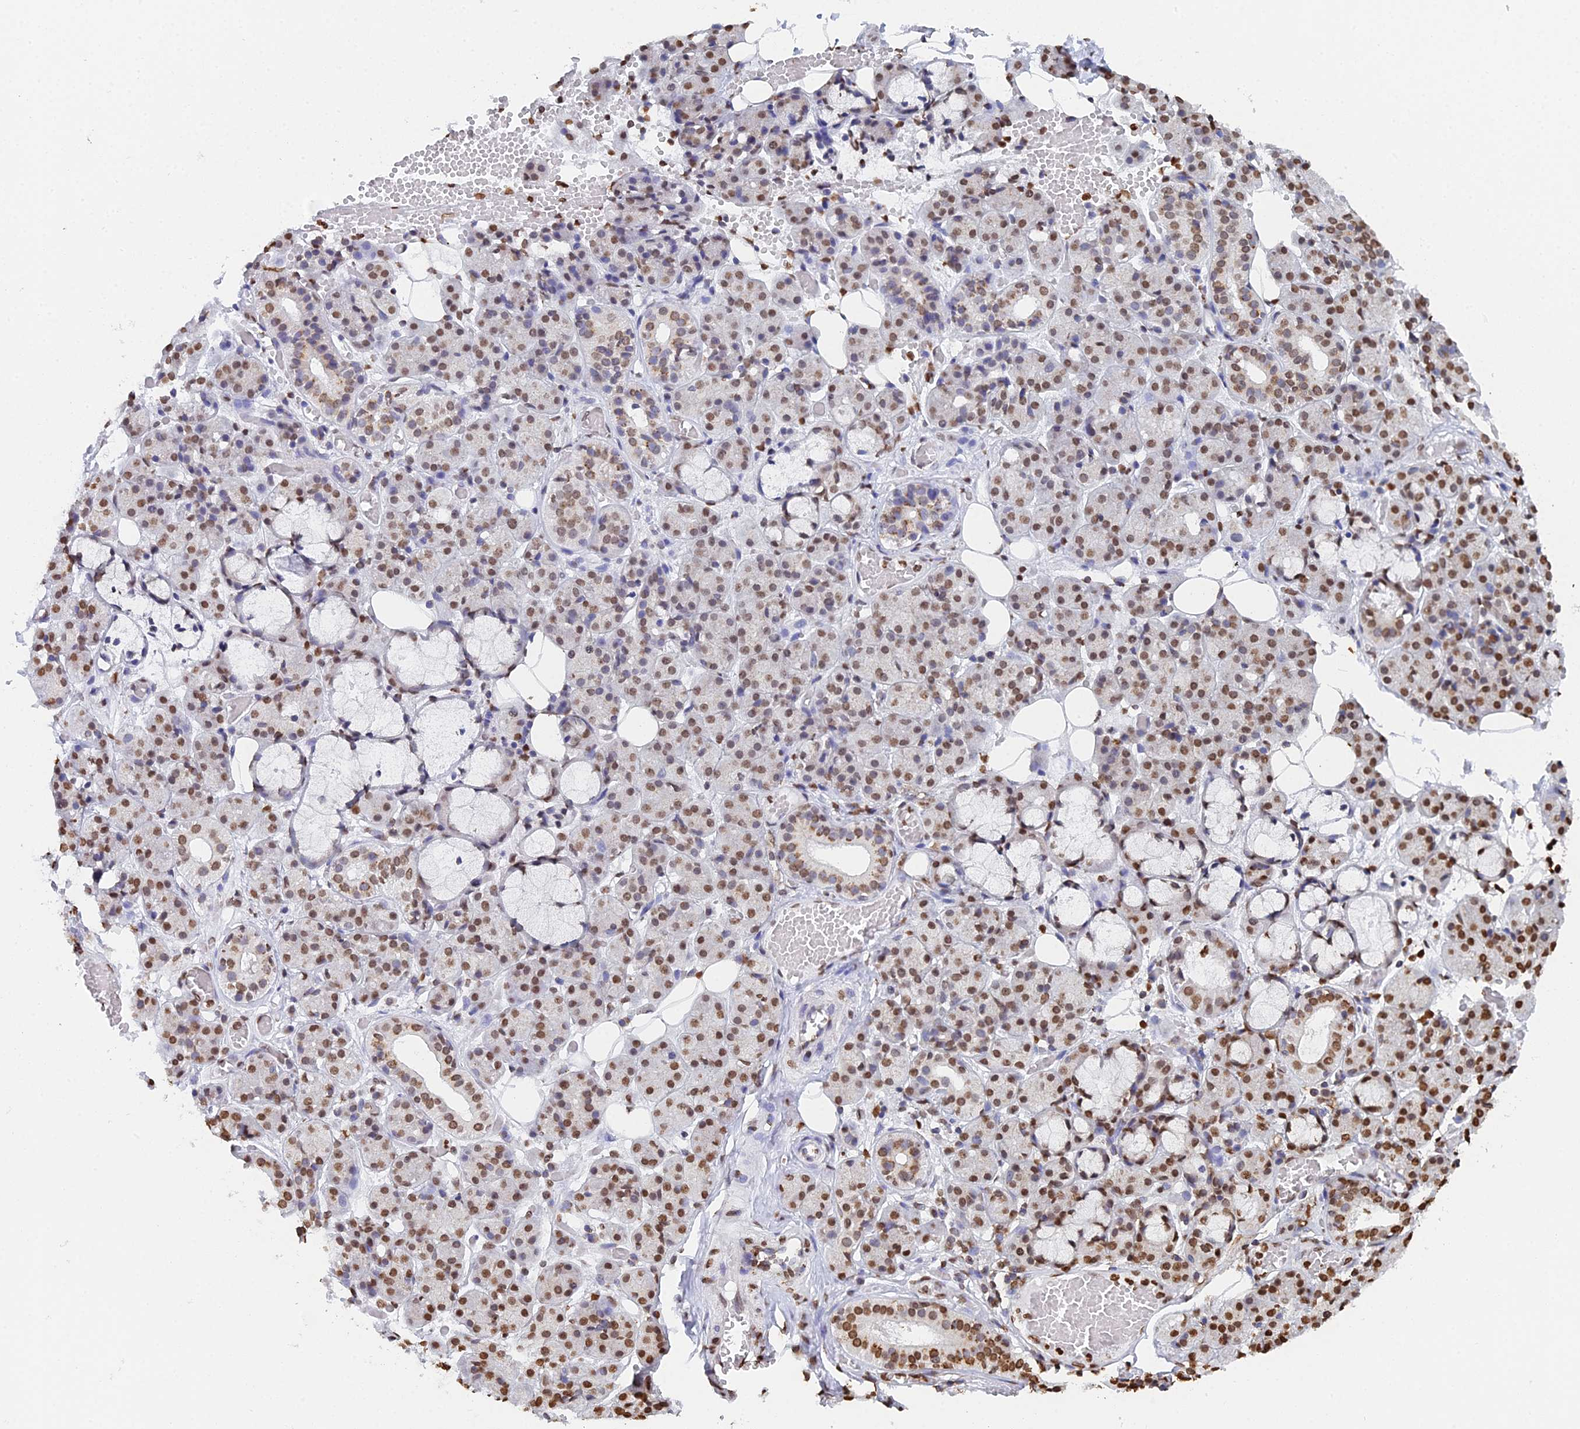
{"staining": {"intensity": "moderate", "quantity": ">75%", "location": "nuclear"}, "tissue": "salivary gland", "cell_type": "Glandular cells", "image_type": "normal", "snomed": [{"axis": "morphology", "description": "Normal tissue, NOS"}, {"axis": "topography", "description": "Salivary gland"}], "caption": "Moderate nuclear expression is appreciated in about >75% of glandular cells in unremarkable salivary gland.", "gene": "GBP3", "patient": {"sex": "male", "age": 63}}